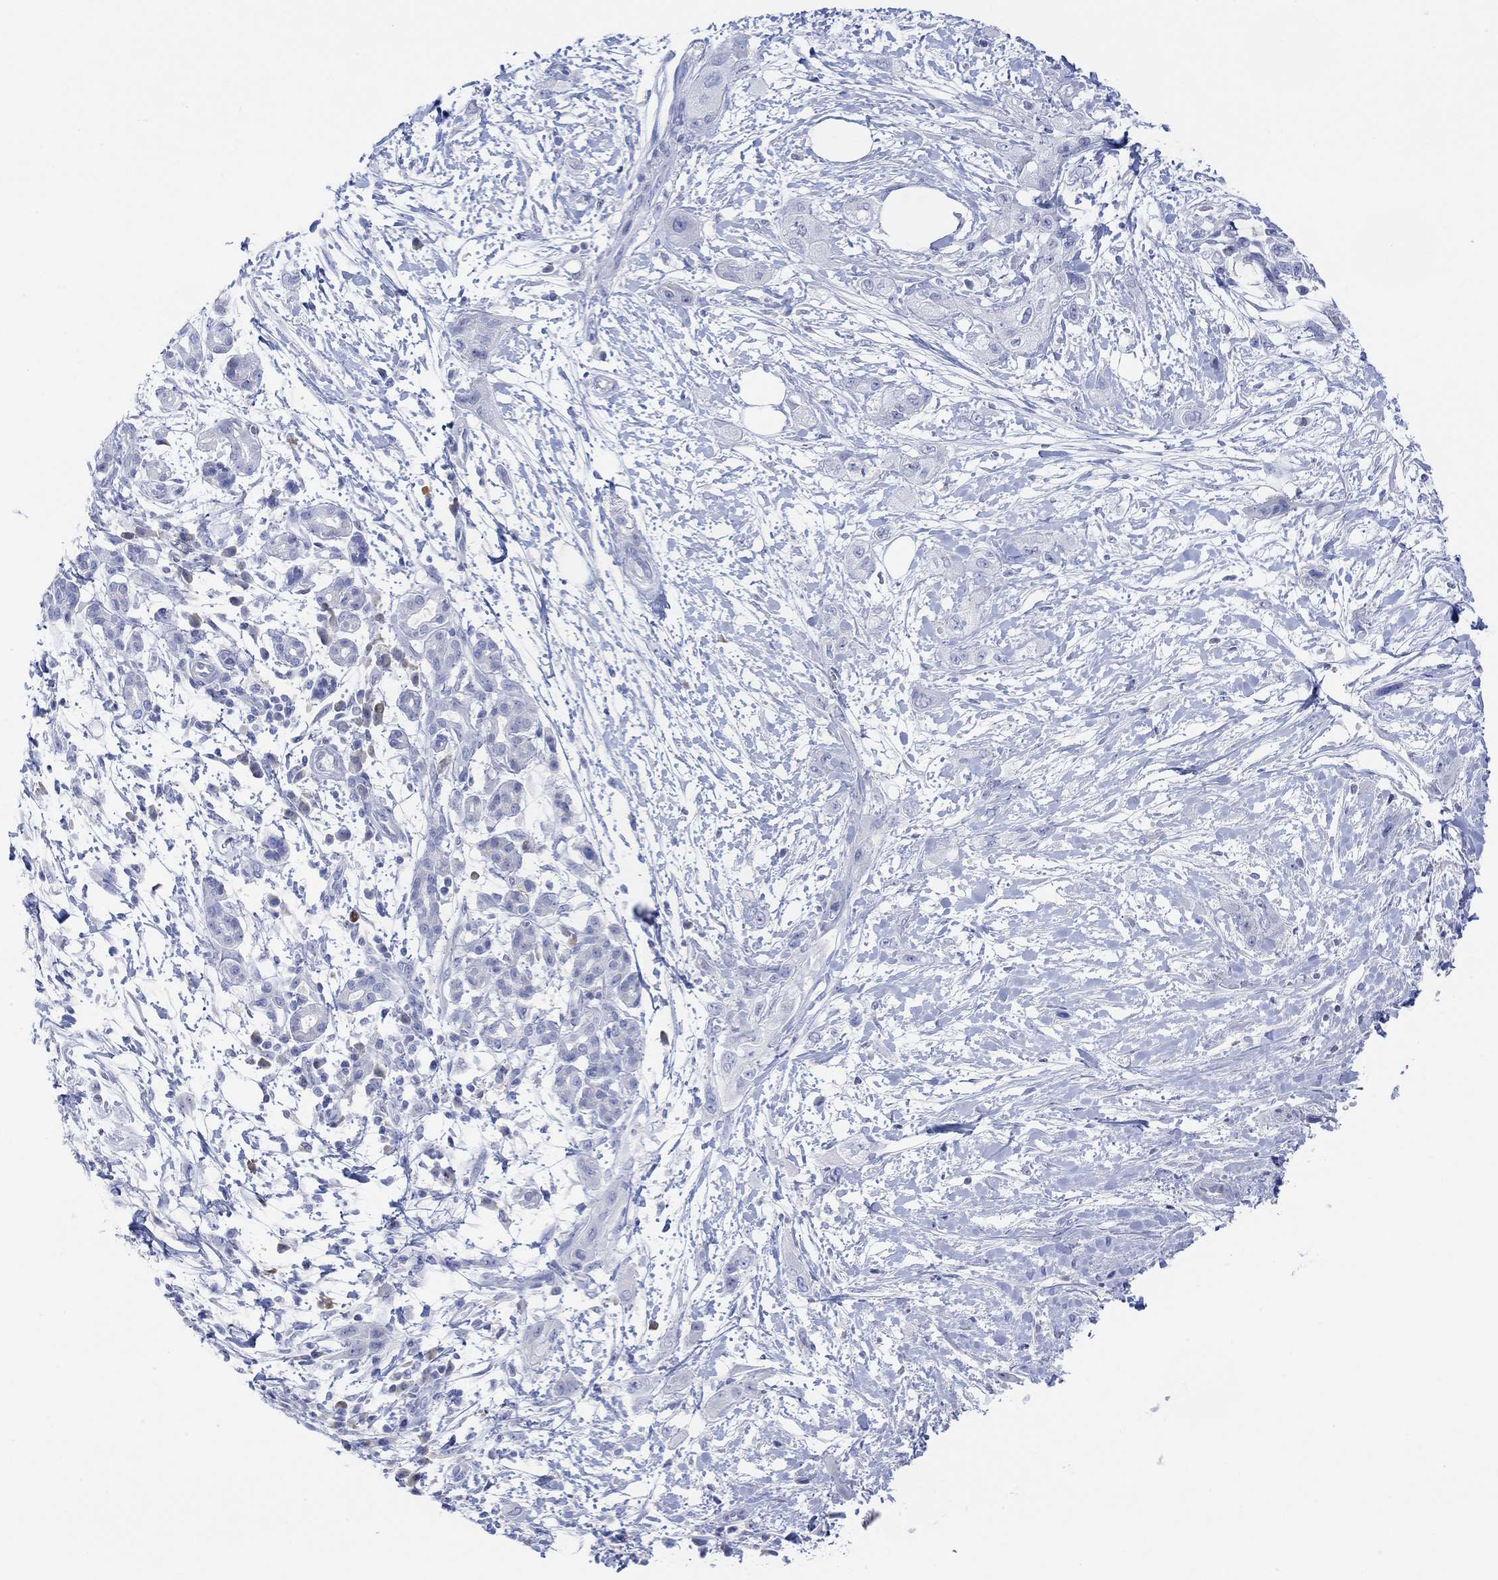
{"staining": {"intensity": "negative", "quantity": "none", "location": "none"}, "tissue": "pancreatic cancer", "cell_type": "Tumor cells", "image_type": "cancer", "snomed": [{"axis": "morphology", "description": "Adenocarcinoma, NOS"}, {"axis": "topography", "description": "Pancreas"}], "caption": "An immunohistochemistry (IHC) histopathology image of pancreatic cancer is shown. There is no staining in tumor cells of pancreatic cancer.", "gene": "GNG13", "patient": {"sex": "male", "age": 72}}